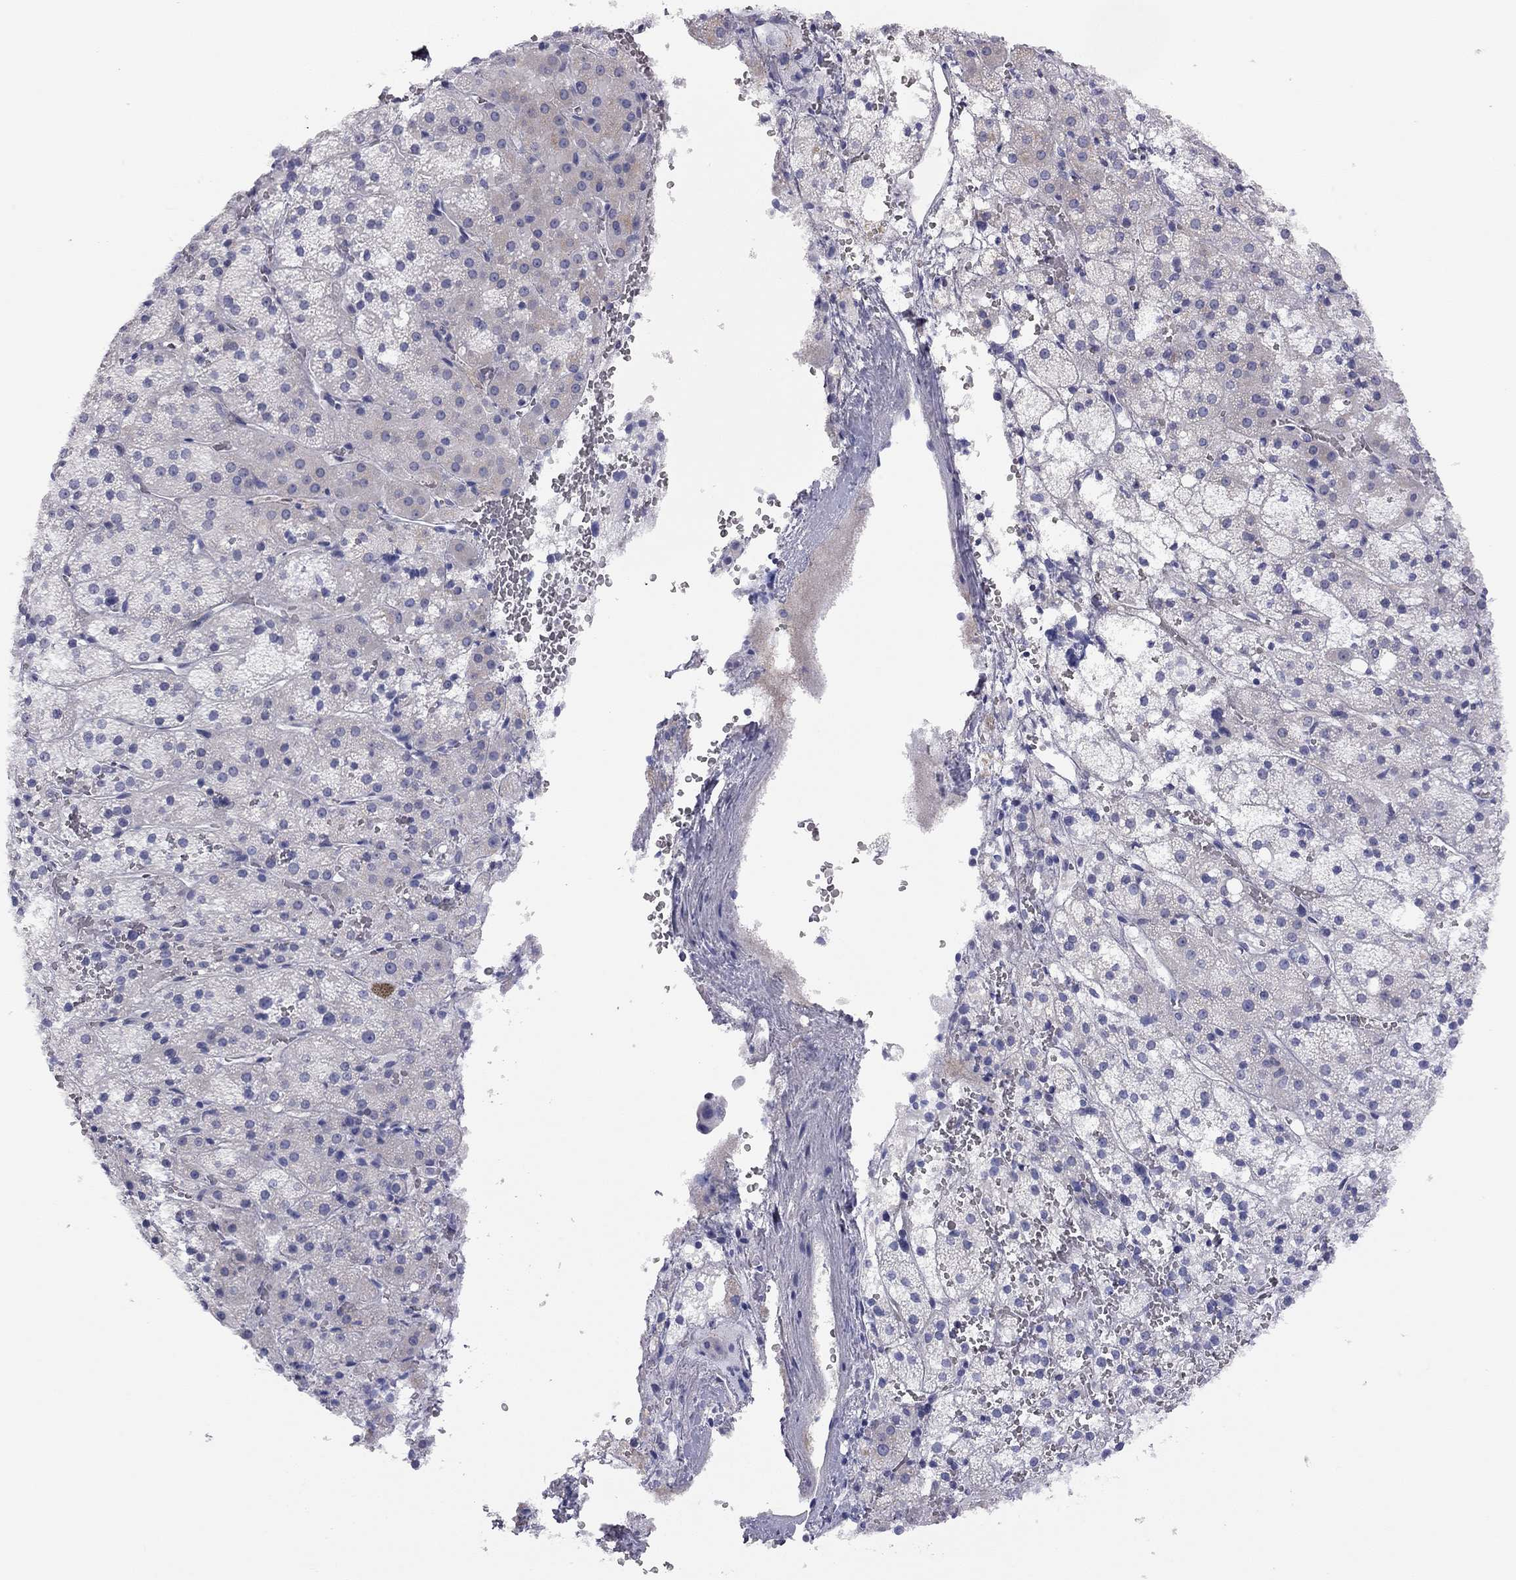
{"staining": {"intensity": "negative", "quantity": "none", "location": "none"}, "tissue": "adrenal gland", "cell_type": "Glandular cells", "image_type": "normal", "snomed": [{"axis": "morphology", "description": "Normal tissue, NOS"}, {"axis": "topography", "description": "Adrenal gland"}], "caption": "An immunohistochemistry (IHC) photomicrograph of unremarkable adrenal gland is shown. There is no staining in glandular cells of adrenal gland.", "gene": "ADCYAP1", "patient": {"sex": "male", "age": 53}}